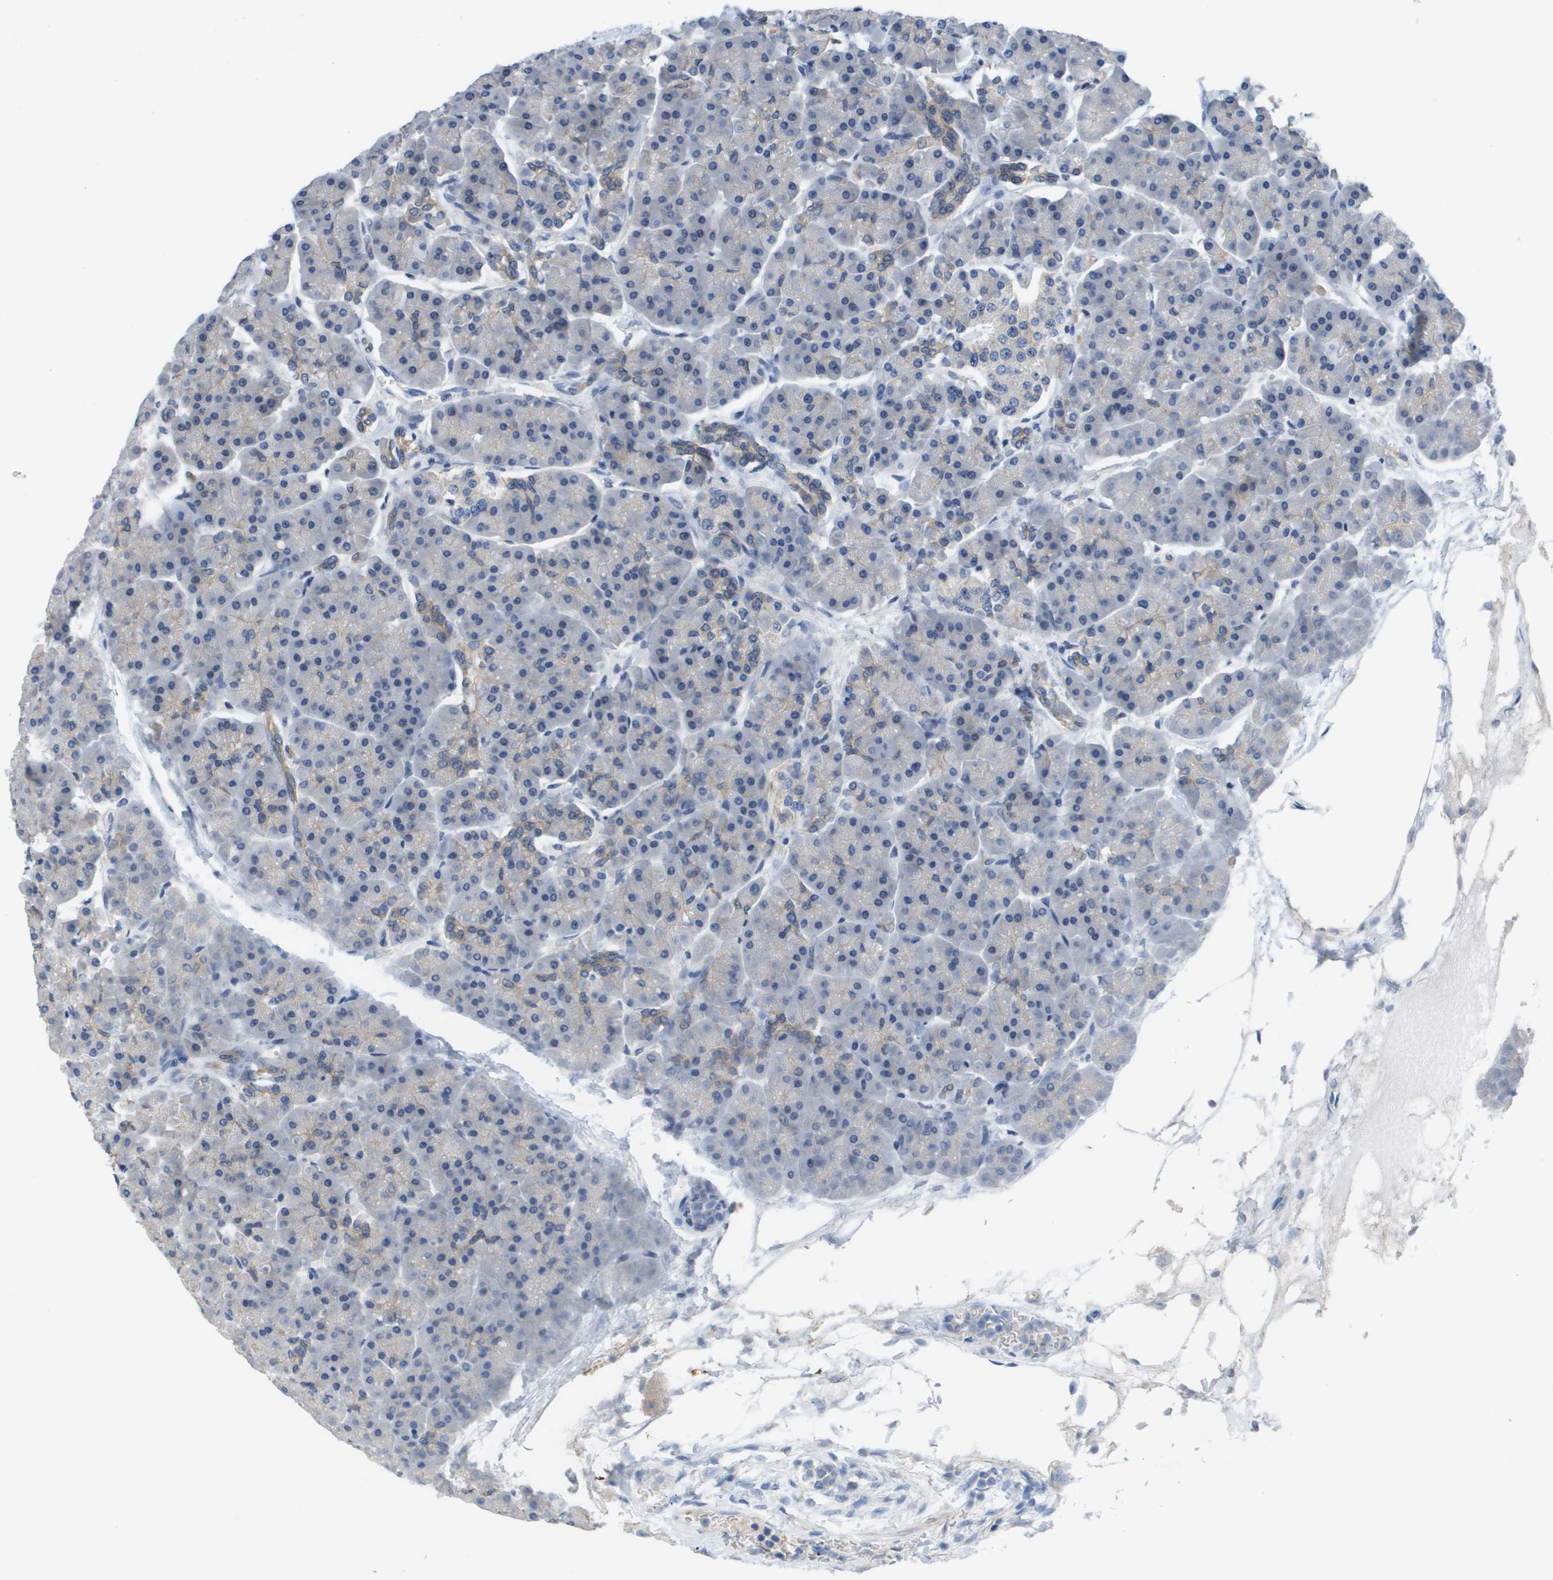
{"staining": {"intensity": "negative", "quantity": "none", "location": "none"}, "tissue": "pancreas", "cell_type": "Exocrine glandular cells", "image_type": "normal", "snomed": [{"axis": "morphology", "description": "Normal tissue, NOS"}, {"axis": "topography", "description": "Pancreas"}], "caption": "Exocrine glandular cells show no significant protein positivity in unremarkable pancreas. (Brightfield microscopy of DAB (3,3'-diaminobenzidine) immunohistochemistry at high magnification).", "gene": "NCS1", "patient": {"sex": "female", "age": 70}}